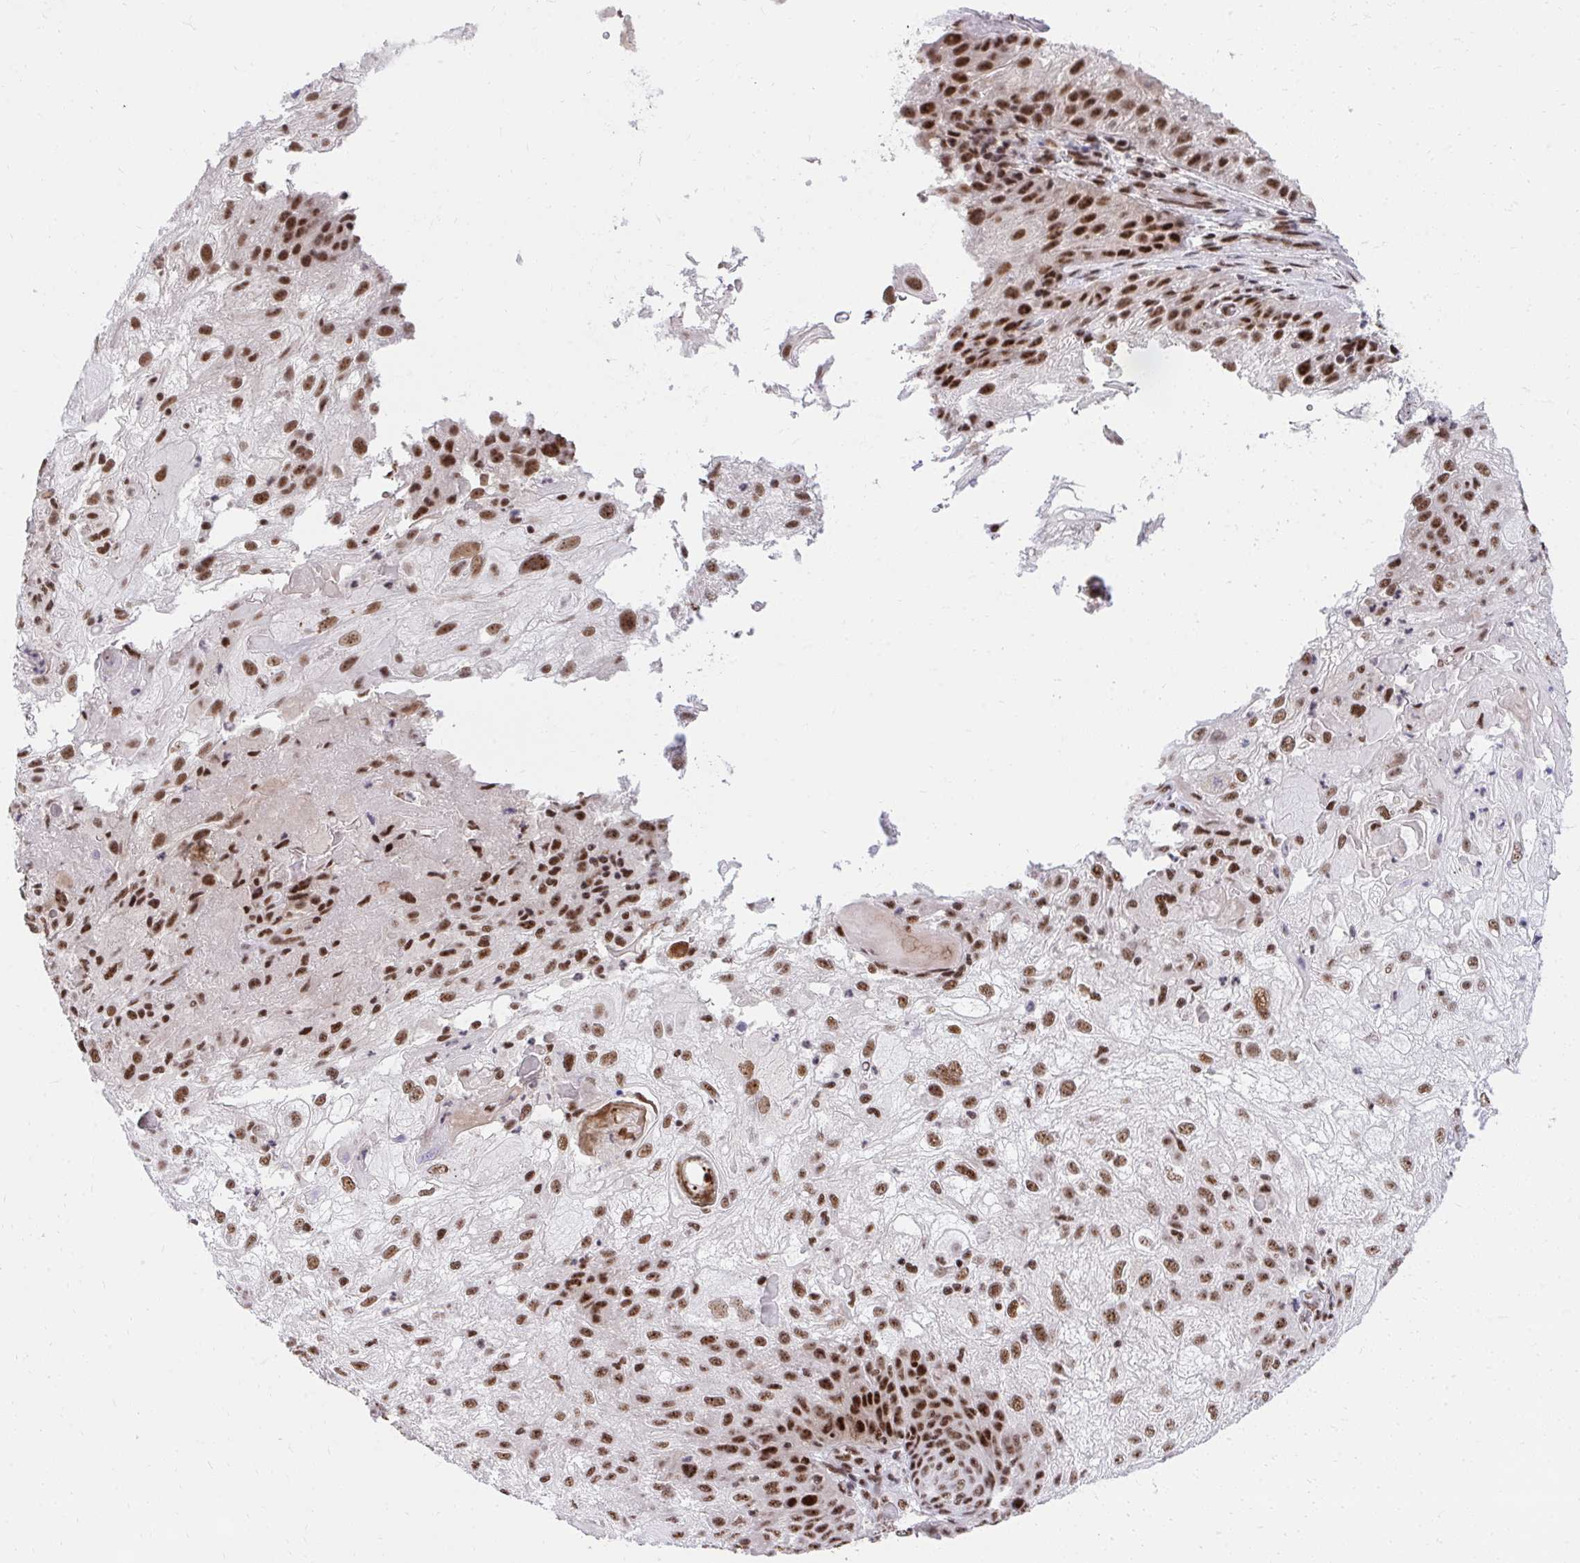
{"staining": {"intensity": "strong", "quantity": ">75%", "location": "nuclear"}, "tissue": "skin cancer", "cell_type": "Tumor cells", "image_type": "cancer", "snomed": [{"axis": "morphology", "description": "Normal tissue, NOS"}, {"axis": "morphology", "description": "Squamous cell carcinoma, NOS"}, {"axis": "topography", "description": "Skin"}], "caption": "Strong nuclear positivity for a protein is present in approximately >75% of tumor cells of skin cancer (squamous cell carcinoma) using immunohistochemistry.", "gene": "SYNE4", "patient": {"sex": "female", "age": 83}}